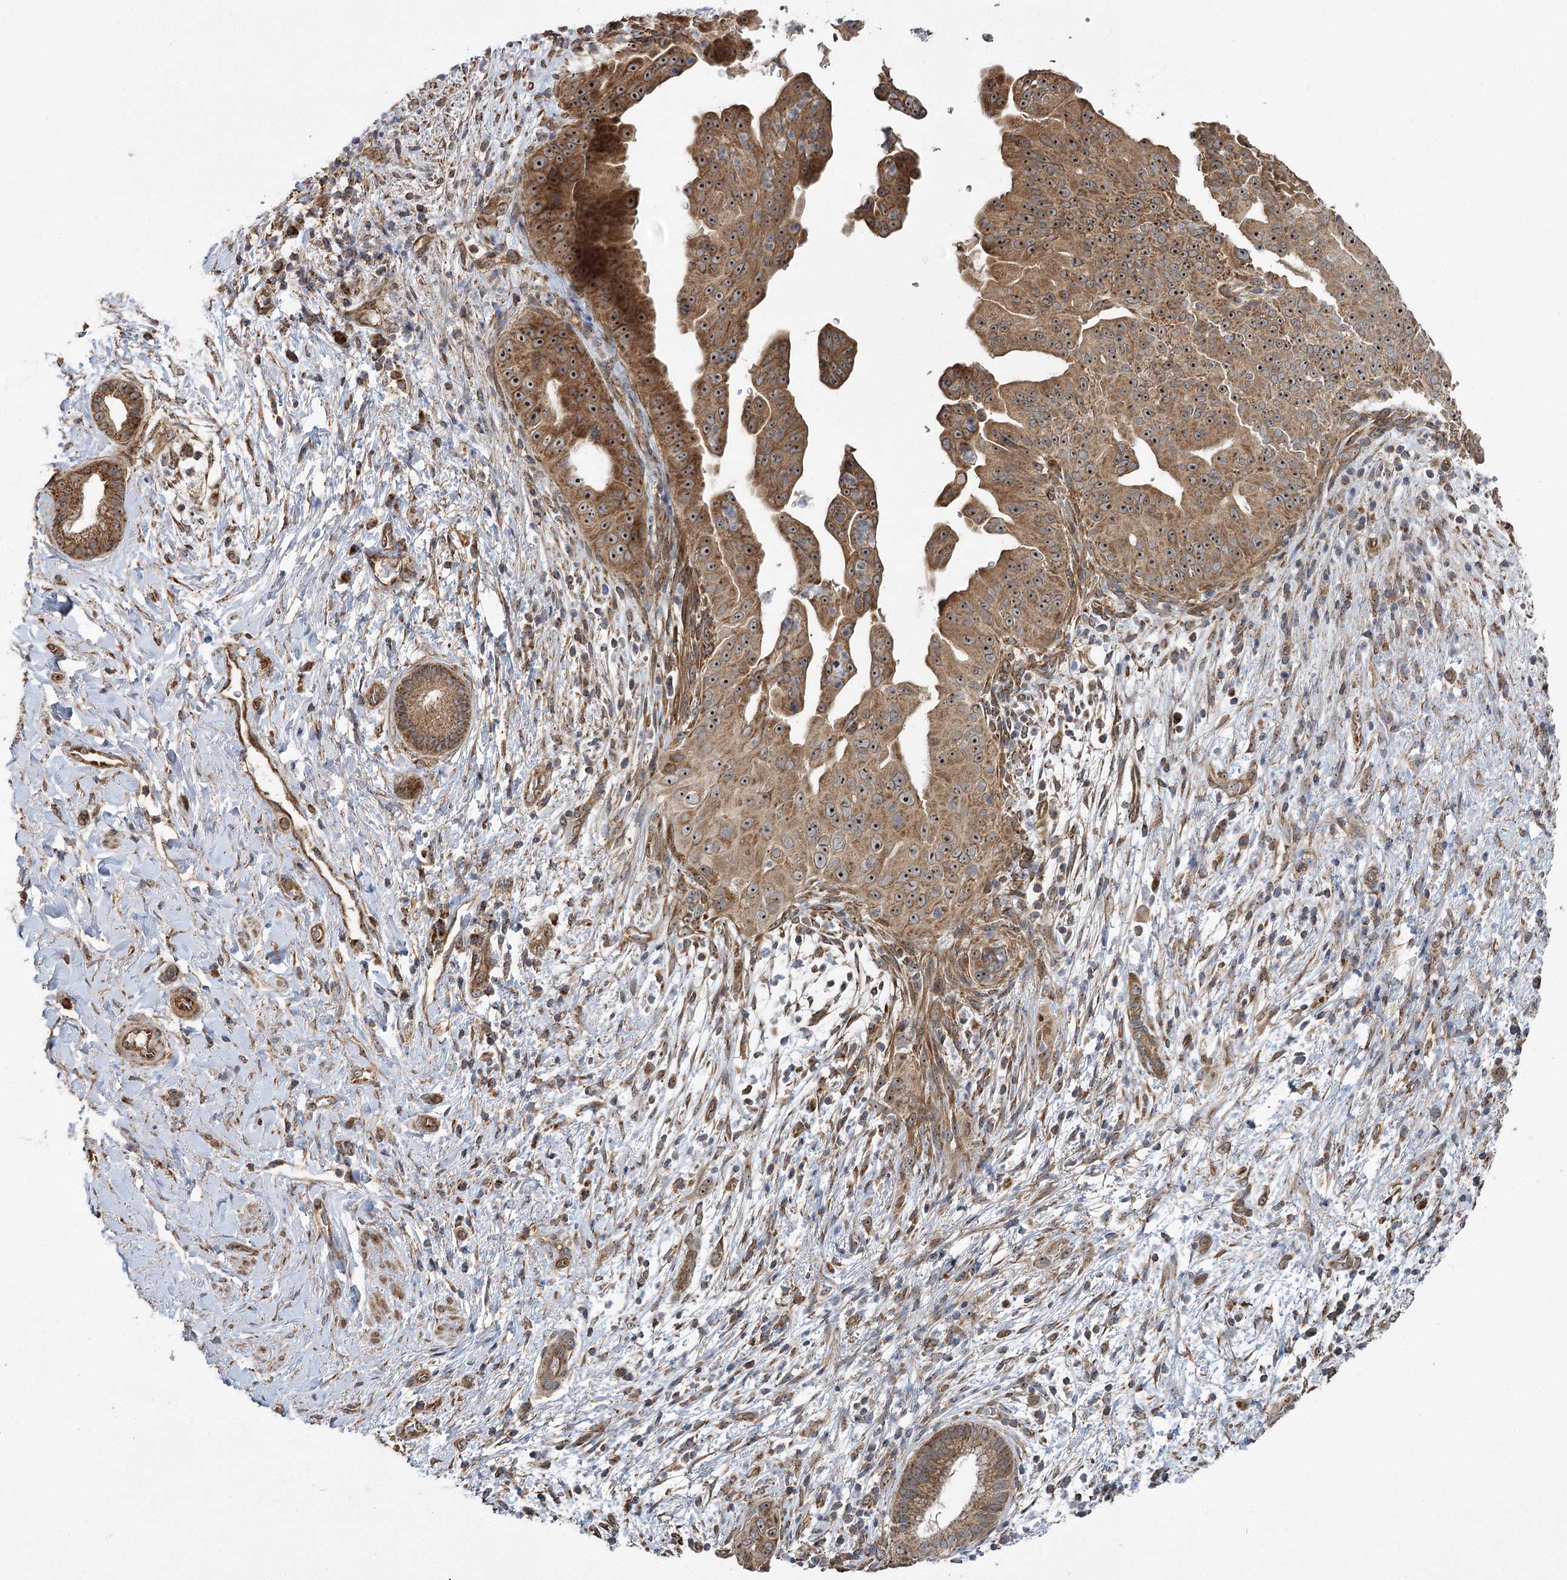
{"staining": {"intensity": "strong", "quantity": ">75%", "location": "cytoplasmic/membranous,nuclear"}, "tissue": "pancreatic cancer", "cell_type": "Tumor cells", "image_type": "cancer", "snomed": [{"axis": "morphology", "description": "Adenocarcinoma, NOS"}, {"axis": "topography", "description": "Pancreas"}], "caption": "Immunohistochemistry (DAB) staining of pancreatic cancer exhibits strong cytoplasmic/membranous and nuclear protein expression in about >75% of tumor cells.", "gene": "RWDD4", "patient": {"sex": "female", "age": 78}}